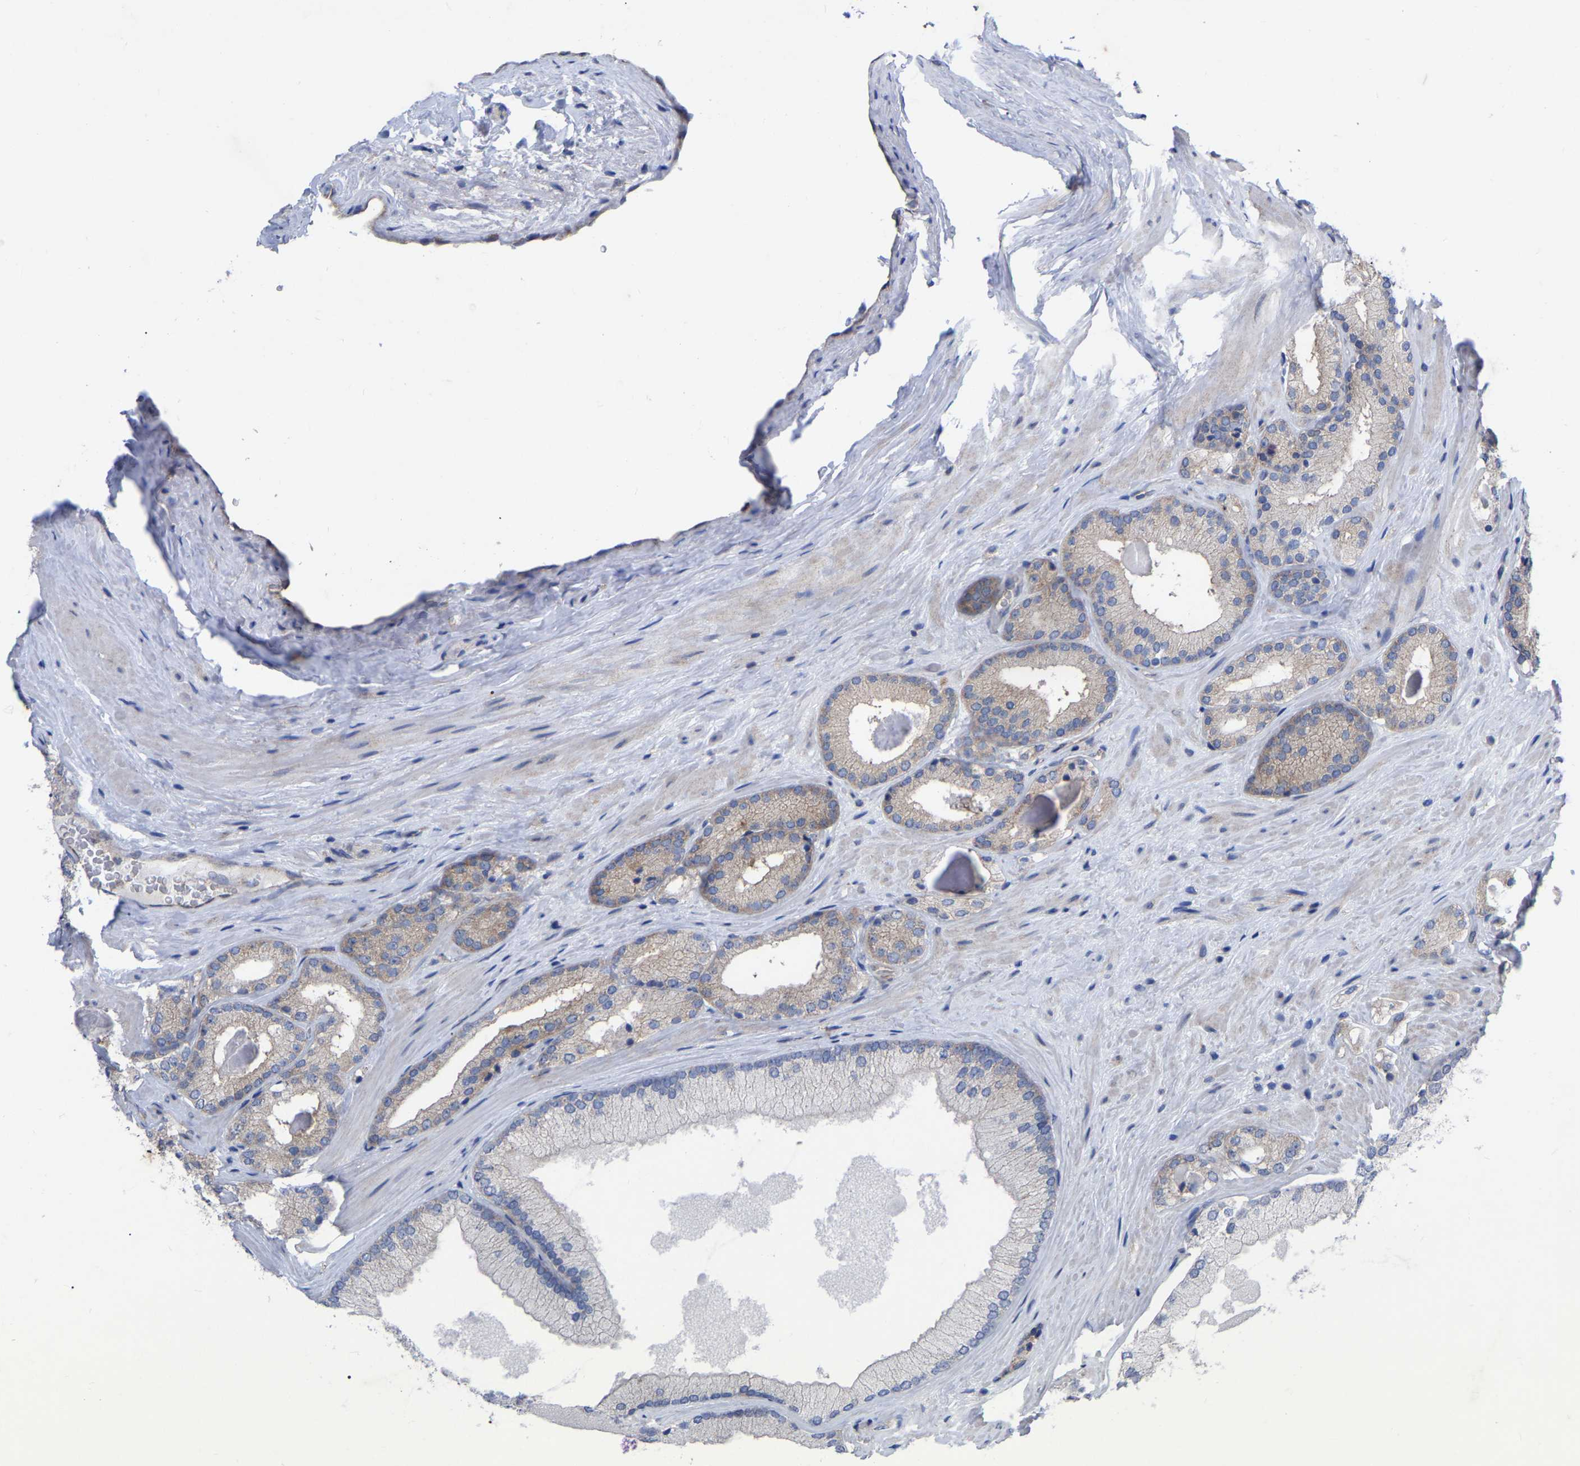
{"staining": {"intensity": "weak", "quantity": "<25%", "location": "cytoplasmic/membranous"}, "tissue": "prostate cancer", "cell_type": "Tumor cells", "image_type": "cancer", "snomed": [{"axis": "morphology", "description": "Adenocarcinoma, Low grade"}, {"axis": "topography", "description": "Prostate"}], "caption": "Prostate low-grade adenocarcinoma stained for a protein using IHC reveals no expression tumor cells.", "gene": "TCP1", "patient": {"sex": "male", "age": 65}}